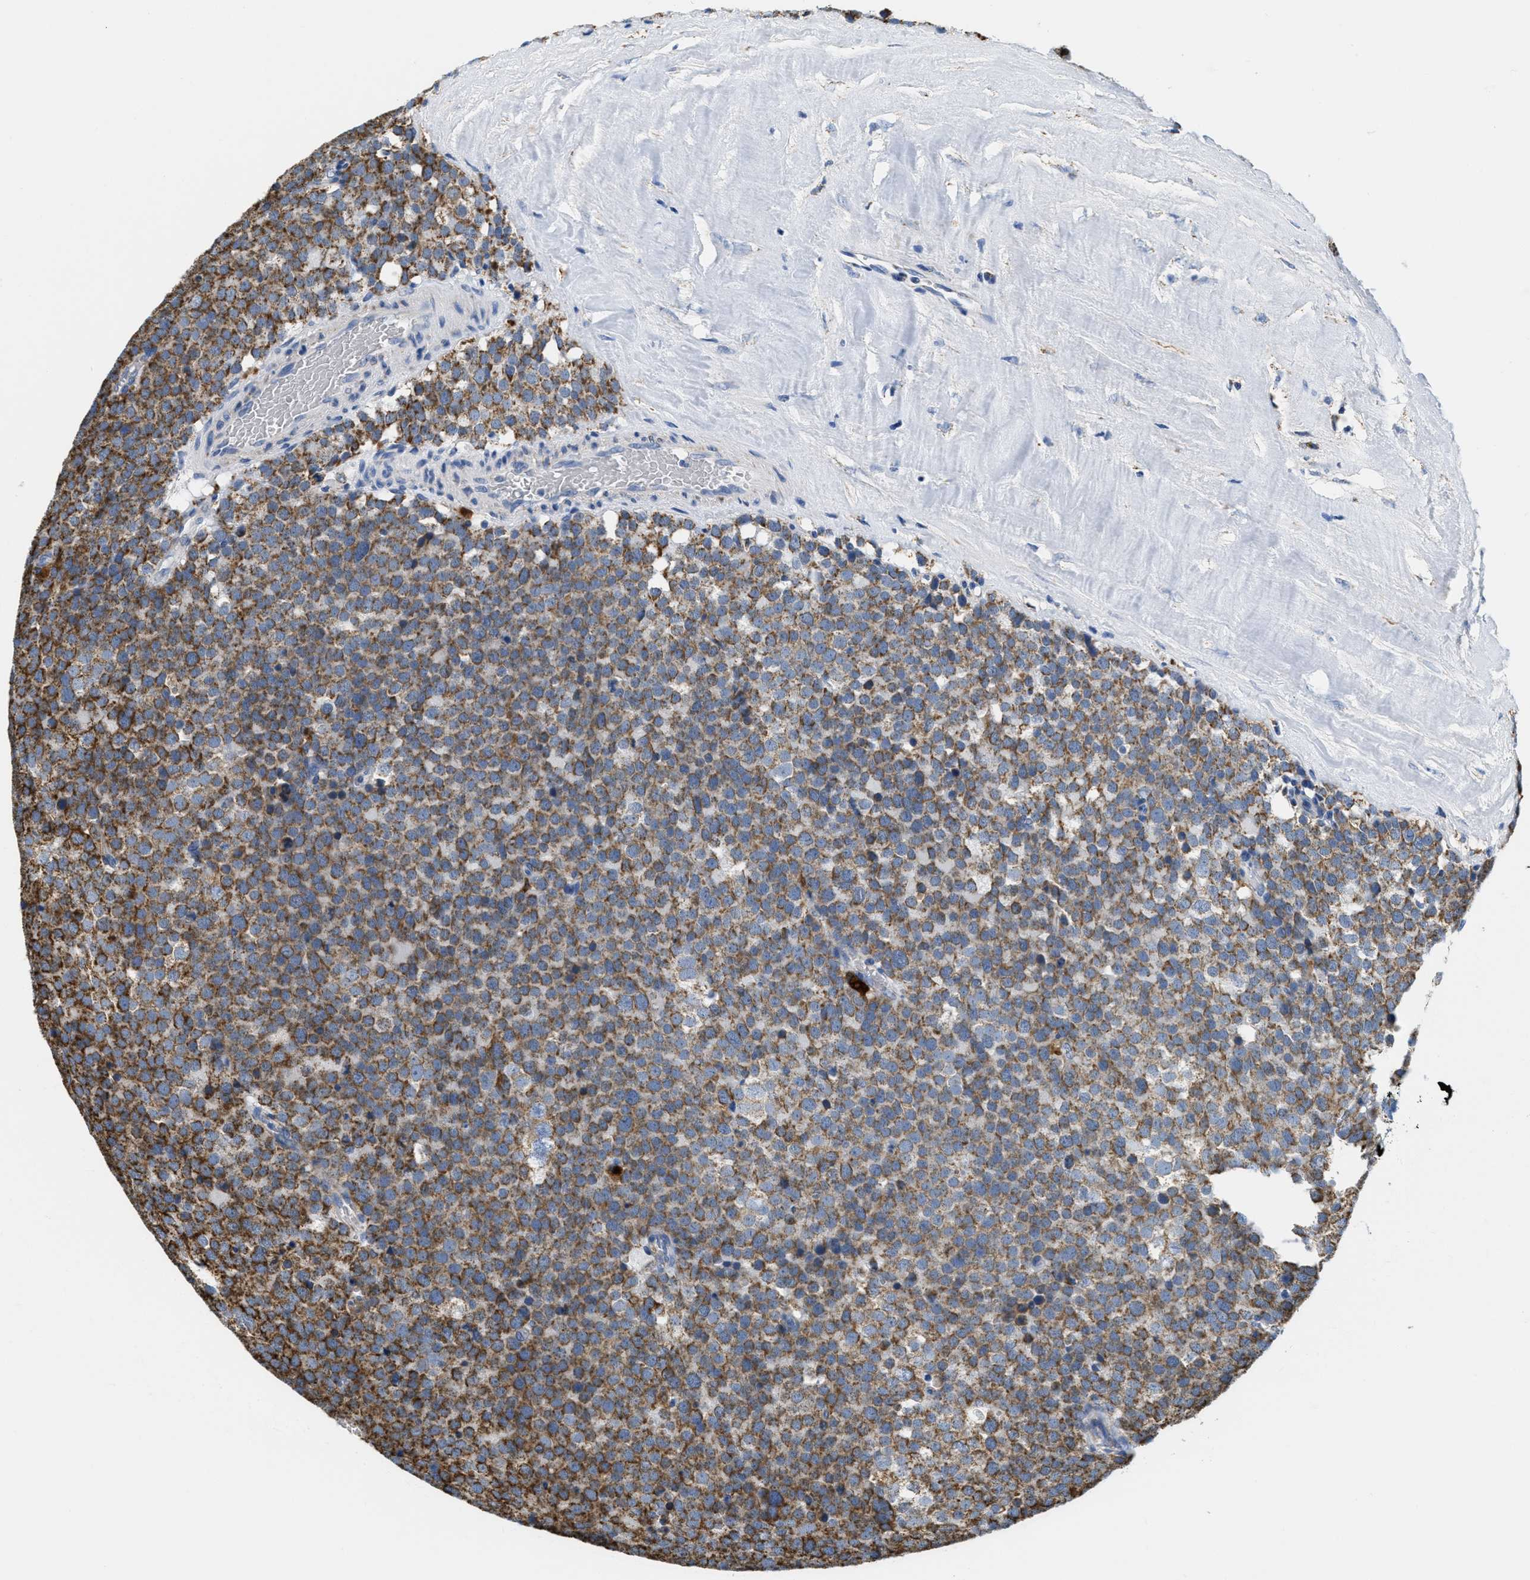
{"staining": {"intensity": "moderate", "quantity": ">75%", "location": "cytoplasmic/membranous"}, "tissue": "testis cancer", "cell_type": "Tumor cells", "image_type": "cancer", "snomed": [{"axis": "morphology", "description": "Normal tissue, NOS"}, {"axis": "morphology", "description": "Seminoma, NOS"}, {"axis": "topography", "description": "Testis"}], "caption": "Moderate cytoplasmic/membranous positivity is present in approximately >75% of tumor cells in testis seminoma.", "gene": "KCNJ5", "patient": {"sex": "male", "age": 71}}